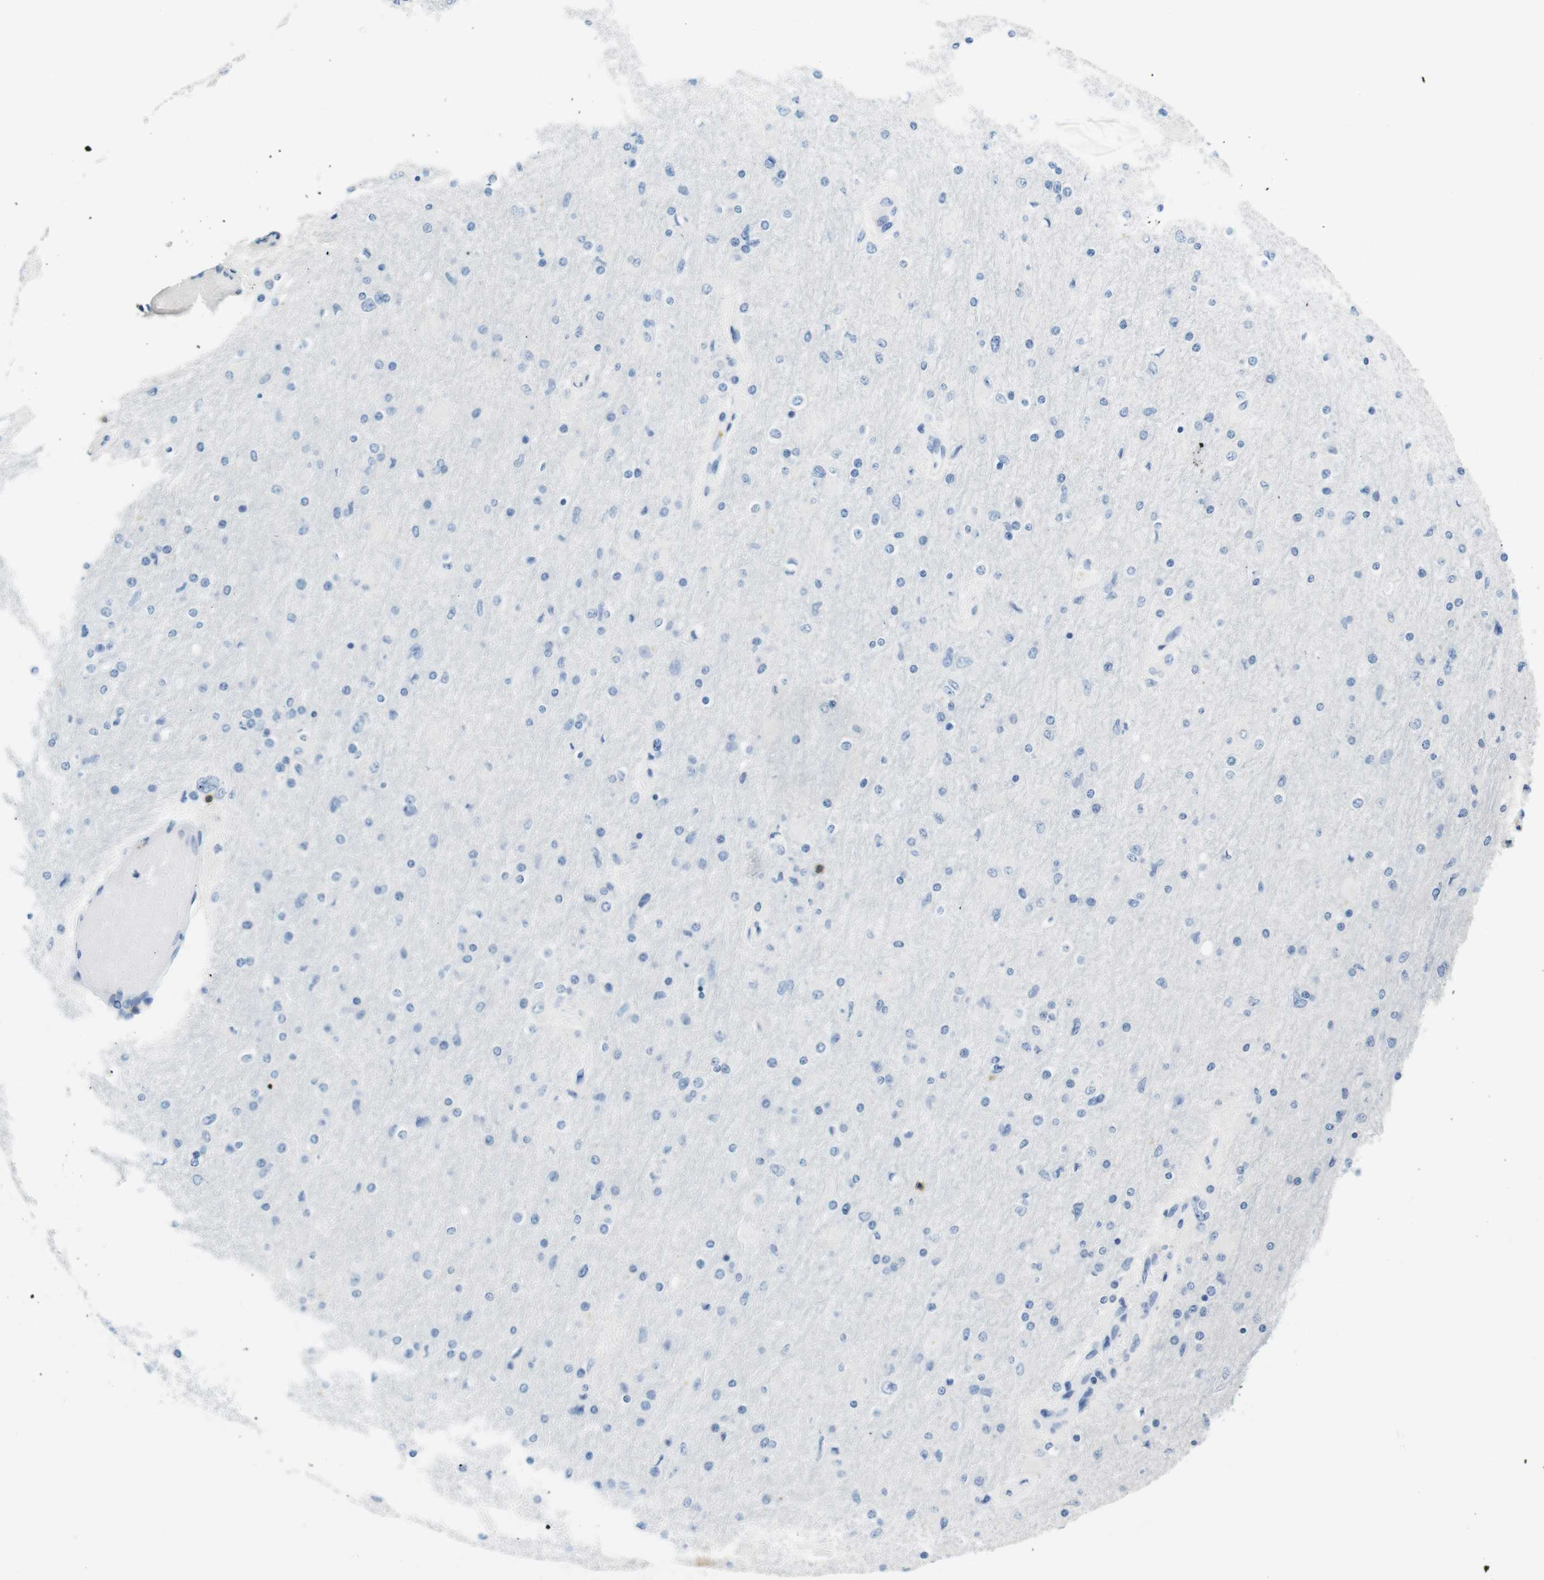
{"staining": {"intensity": "negative", "quantity": "none", "location": "none"}, "tissue": "glioma", "cell_type": "Tumor cells", "image_type": "cancer", "snomed": [{"axis": "morphology", "description": "Glioma, malignant, High grade"}, {"axis": "topography", "description": "Cerebral cortex"}], "caption": "A micrograph of human malignant high-grade glioma is negative for staining in tumor cells.", "gene": "LAT", "patient": {"sex": "female", "age": 36}}